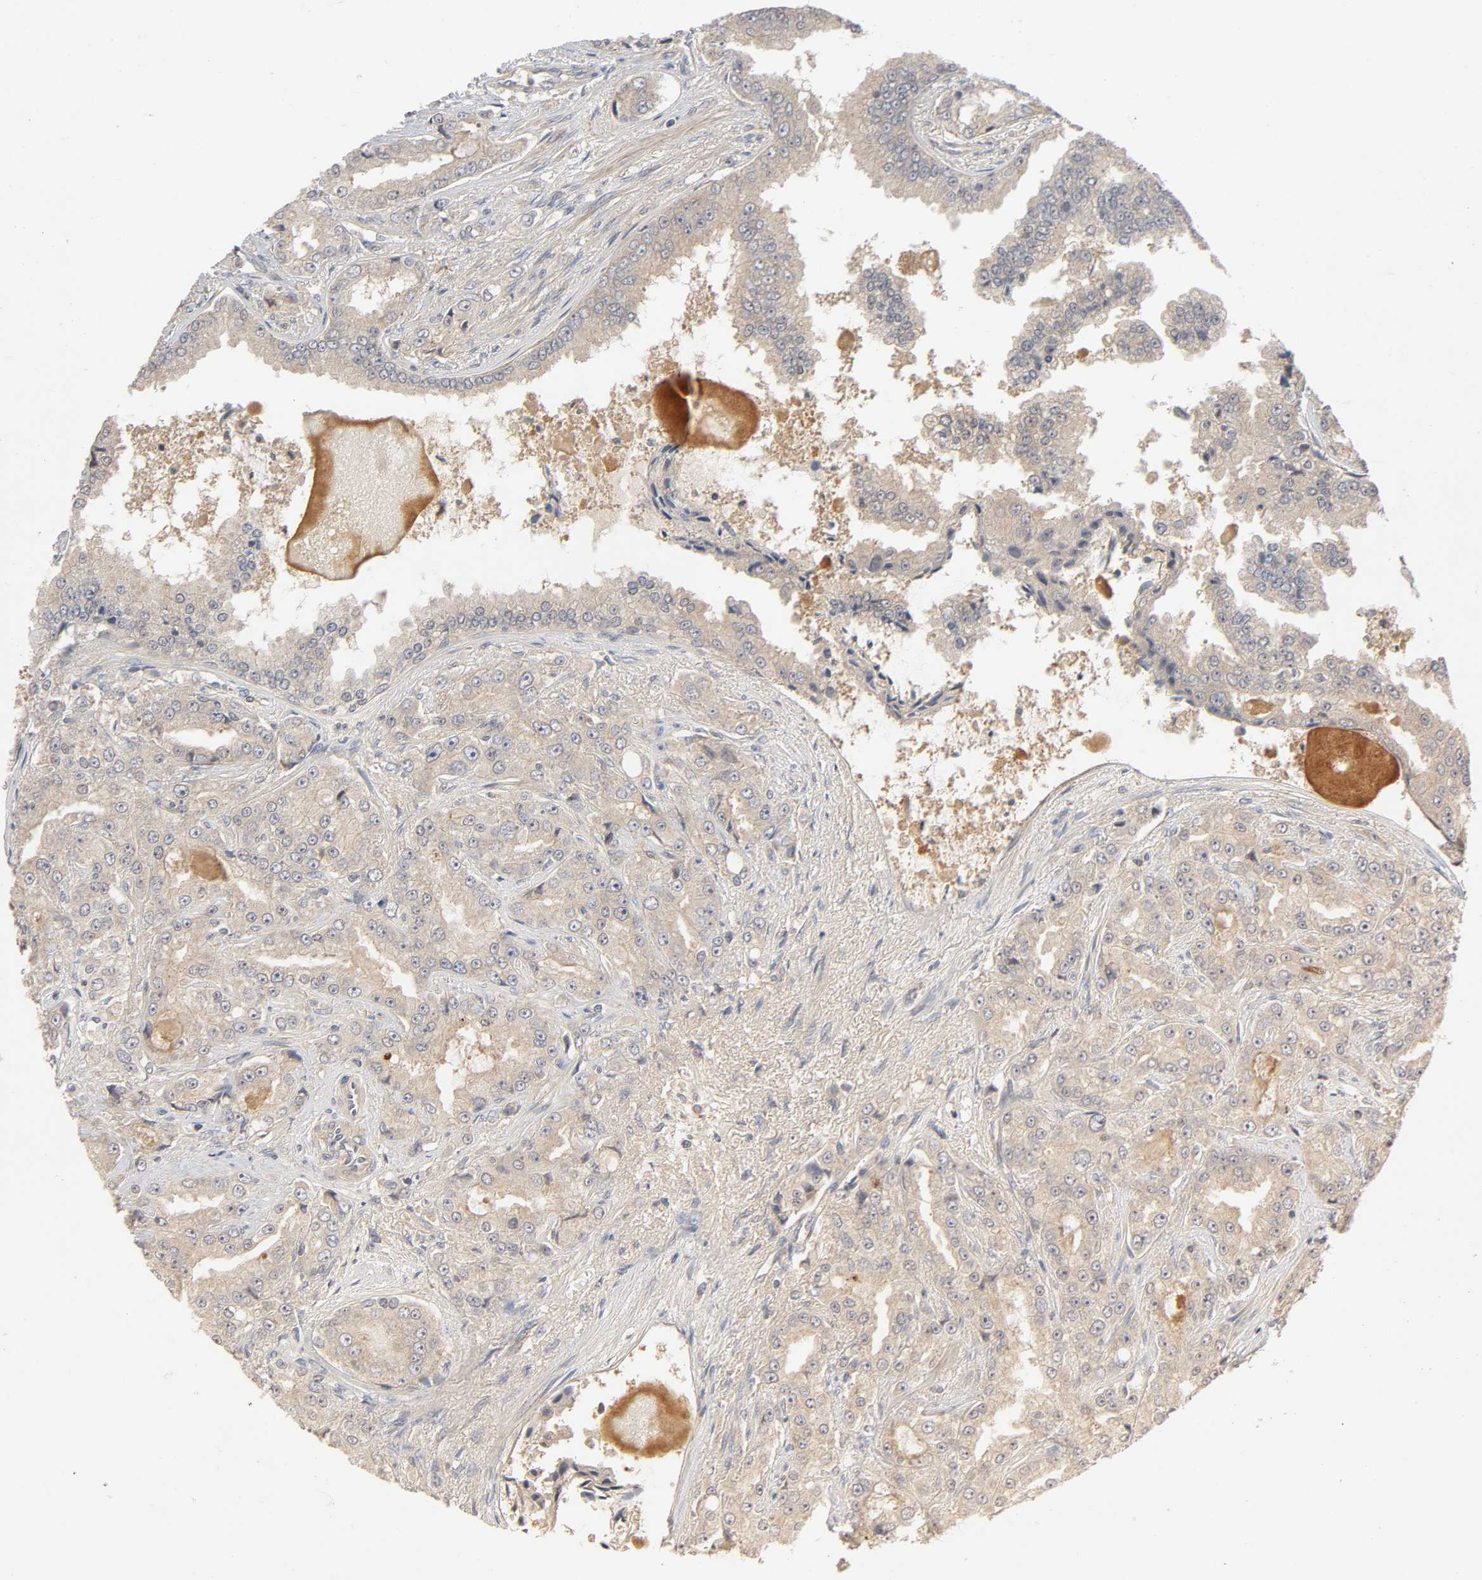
{"staining": {"intensity": "moderate", "quantity": ">75%", "location": "cytoplasmic/membranous"}, "tissue": "prostate cancer", "cell_type": "Tumor cells", "image_type": "cancer", "snomed": [{"axis": "morphology", "description": "Adenocarcinoma, High grade"}, {"axis": "topography", "description": "Prostate"}], "caption": "Moderate cytoplasmic/membranous protein staining is seen in approximately >75% of tumor cells in prostate cancer. The staining was performed using DAB, with brown indicating positive protein expression. Nuclei are stained blue with hematoxylin.", "gene": "CPB2", "patient": {"sex": "male", "age": 73}}